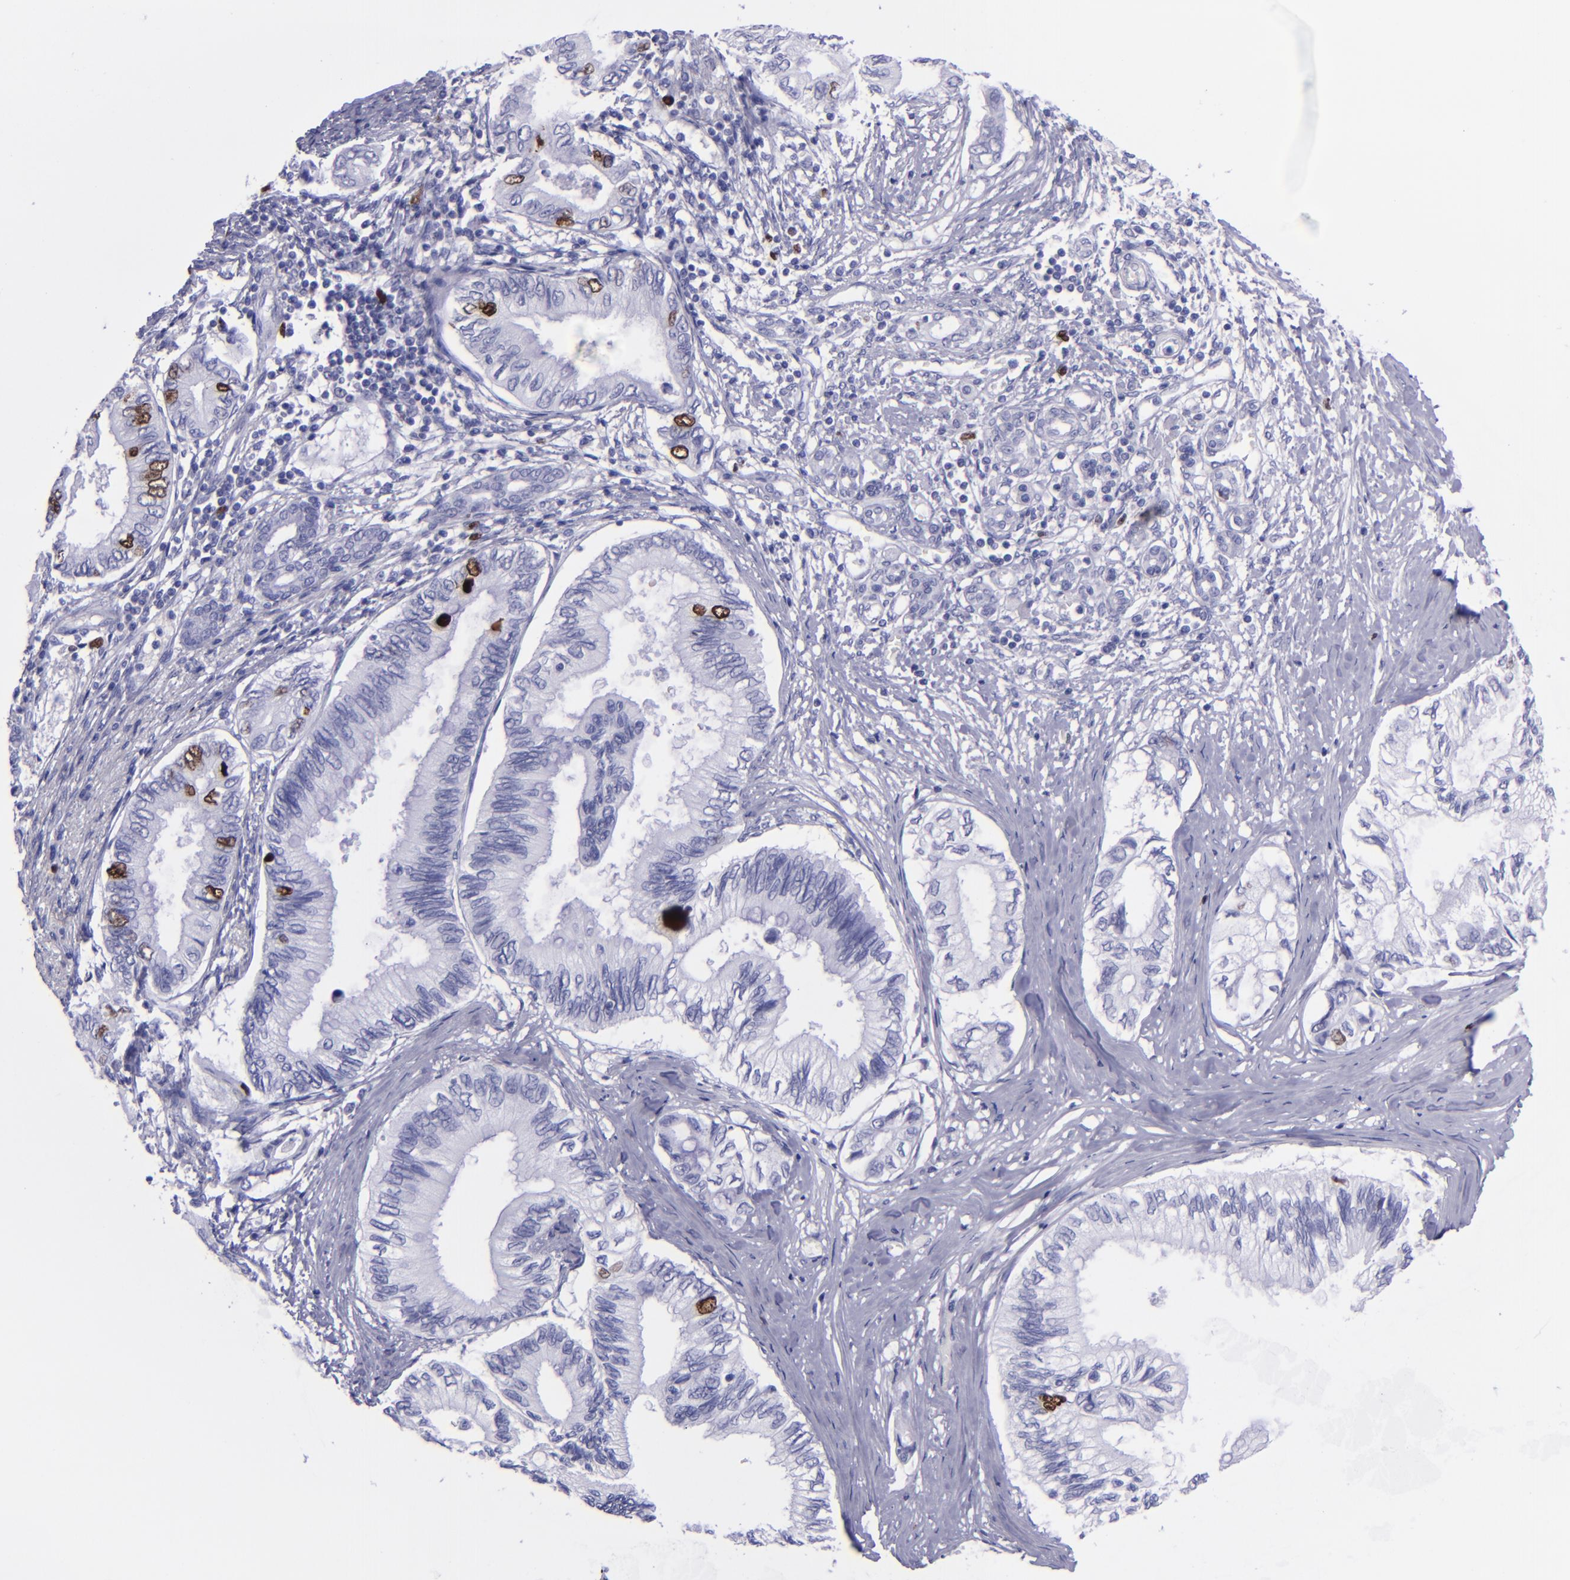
{"staining": {"intensity": "strong", "quantity": "<25%", "location": "nuclear"}, "tissue": "pancreatic cancer", "cell_type": "Tumor cells", "image_type": "cancer", "snomed": [{"axis": "morphology", "description": "Adenocarcinoma, NOS"}, {"axis": "topography", "description": "Pancreas"}], "caption": "Approximately <25% of tumor cells in pancreatic cancer (adenocarcinoma) exhibit strong nuclear protein staining as visualized by brown immunohistochemical staining.", "gene": "TOP2A", "patient": {"sex": "female", "age": 66}}